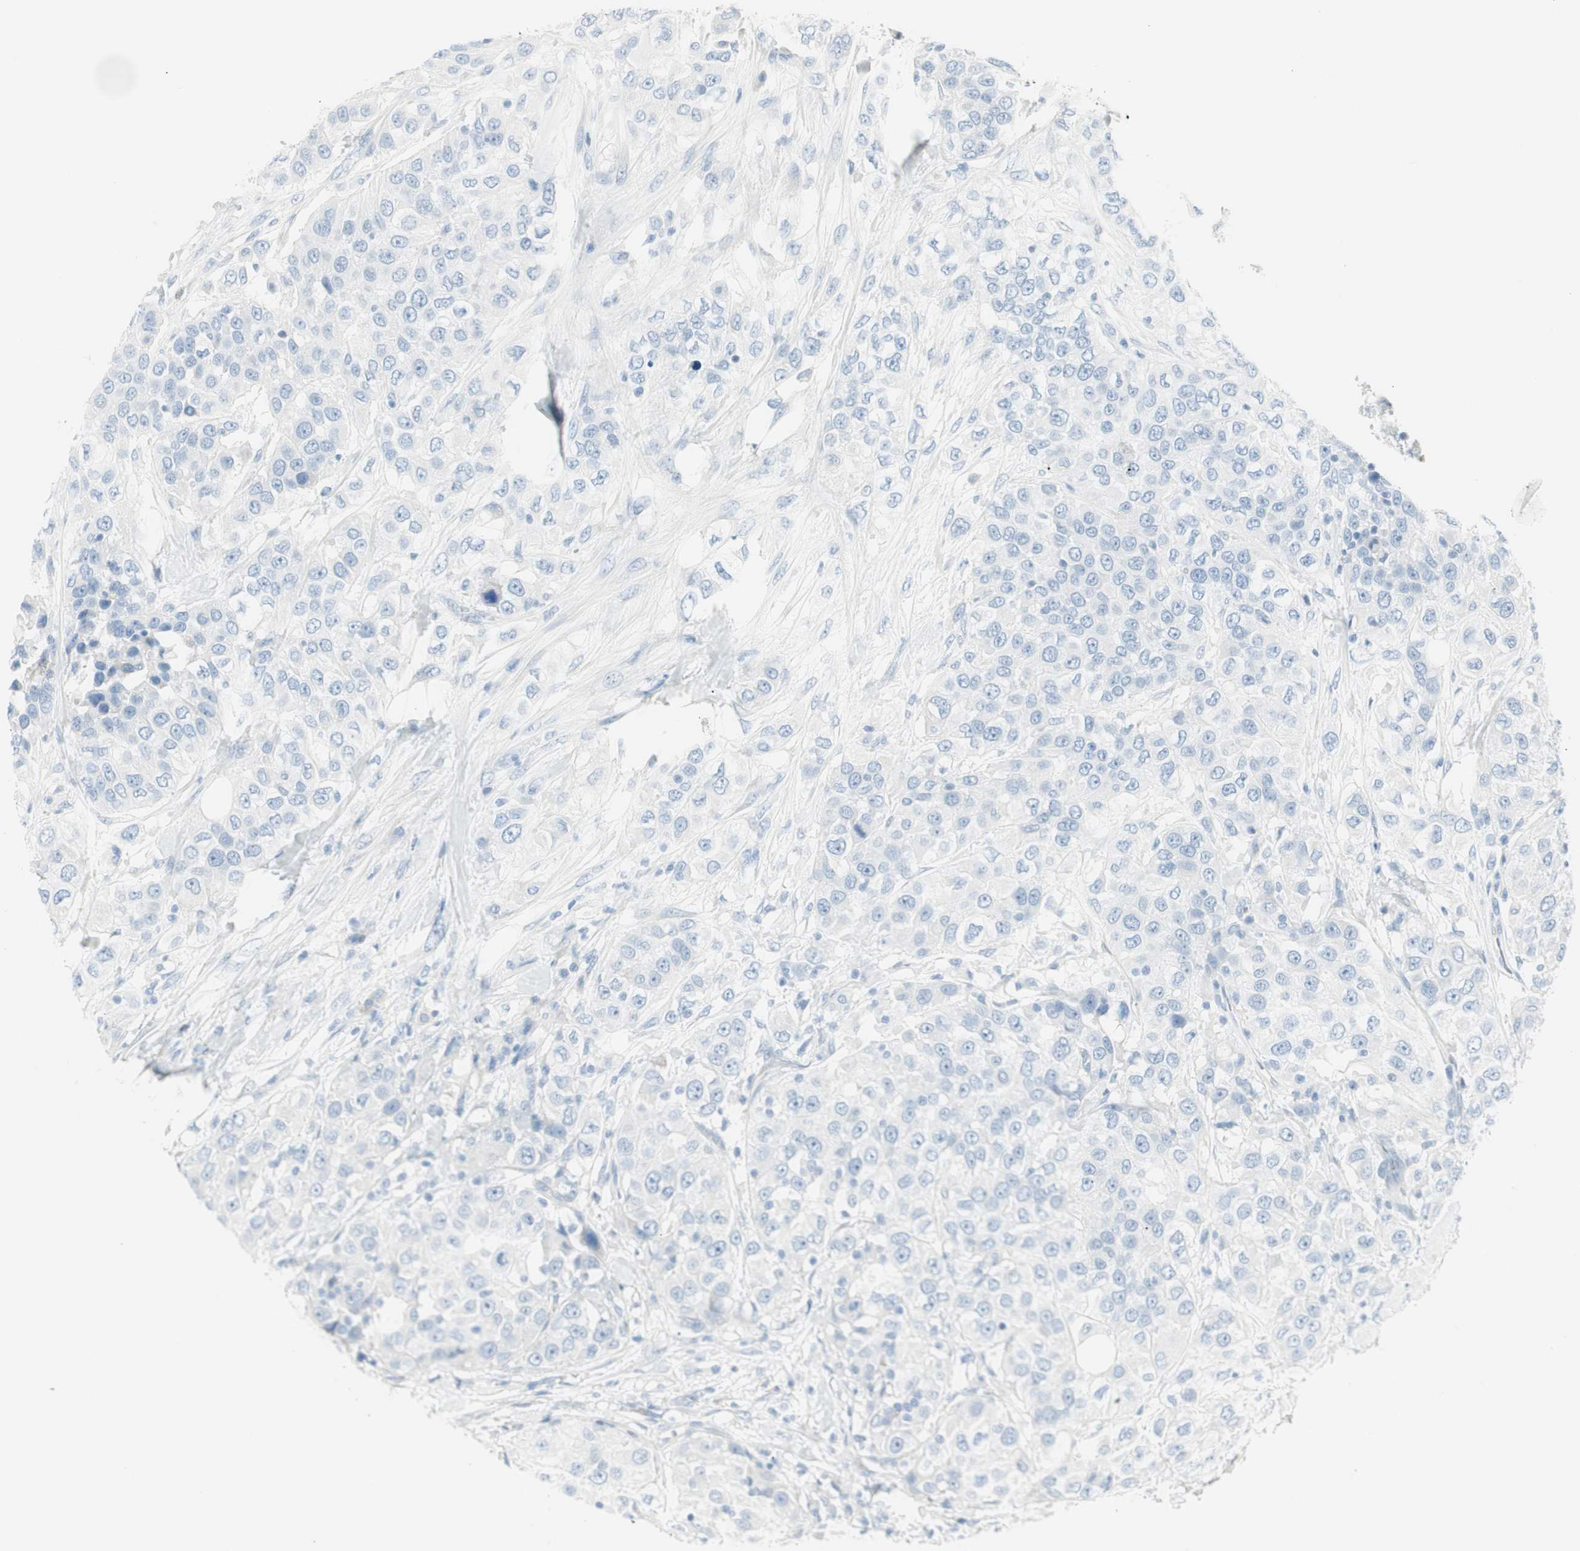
{"staining": {"intensity": "negative", "quantity": "none", "location": "none"}, "tissue": "urothelial cancer", "cell_type": "Tumor cells", "image_type": "cancer", "snomed": [{"axis": "morphology", "description": "Urothelial carcinoma, High grade"}, {"axis": "topography", "description": "Urinary bladder"}], "caption": "High power microscopy image of an IHC image of urothelial cancer, revealing no significant positivity in tumor cells.", "gene": "CDHR5", "patient": {"sex": "female", "age": 80}}